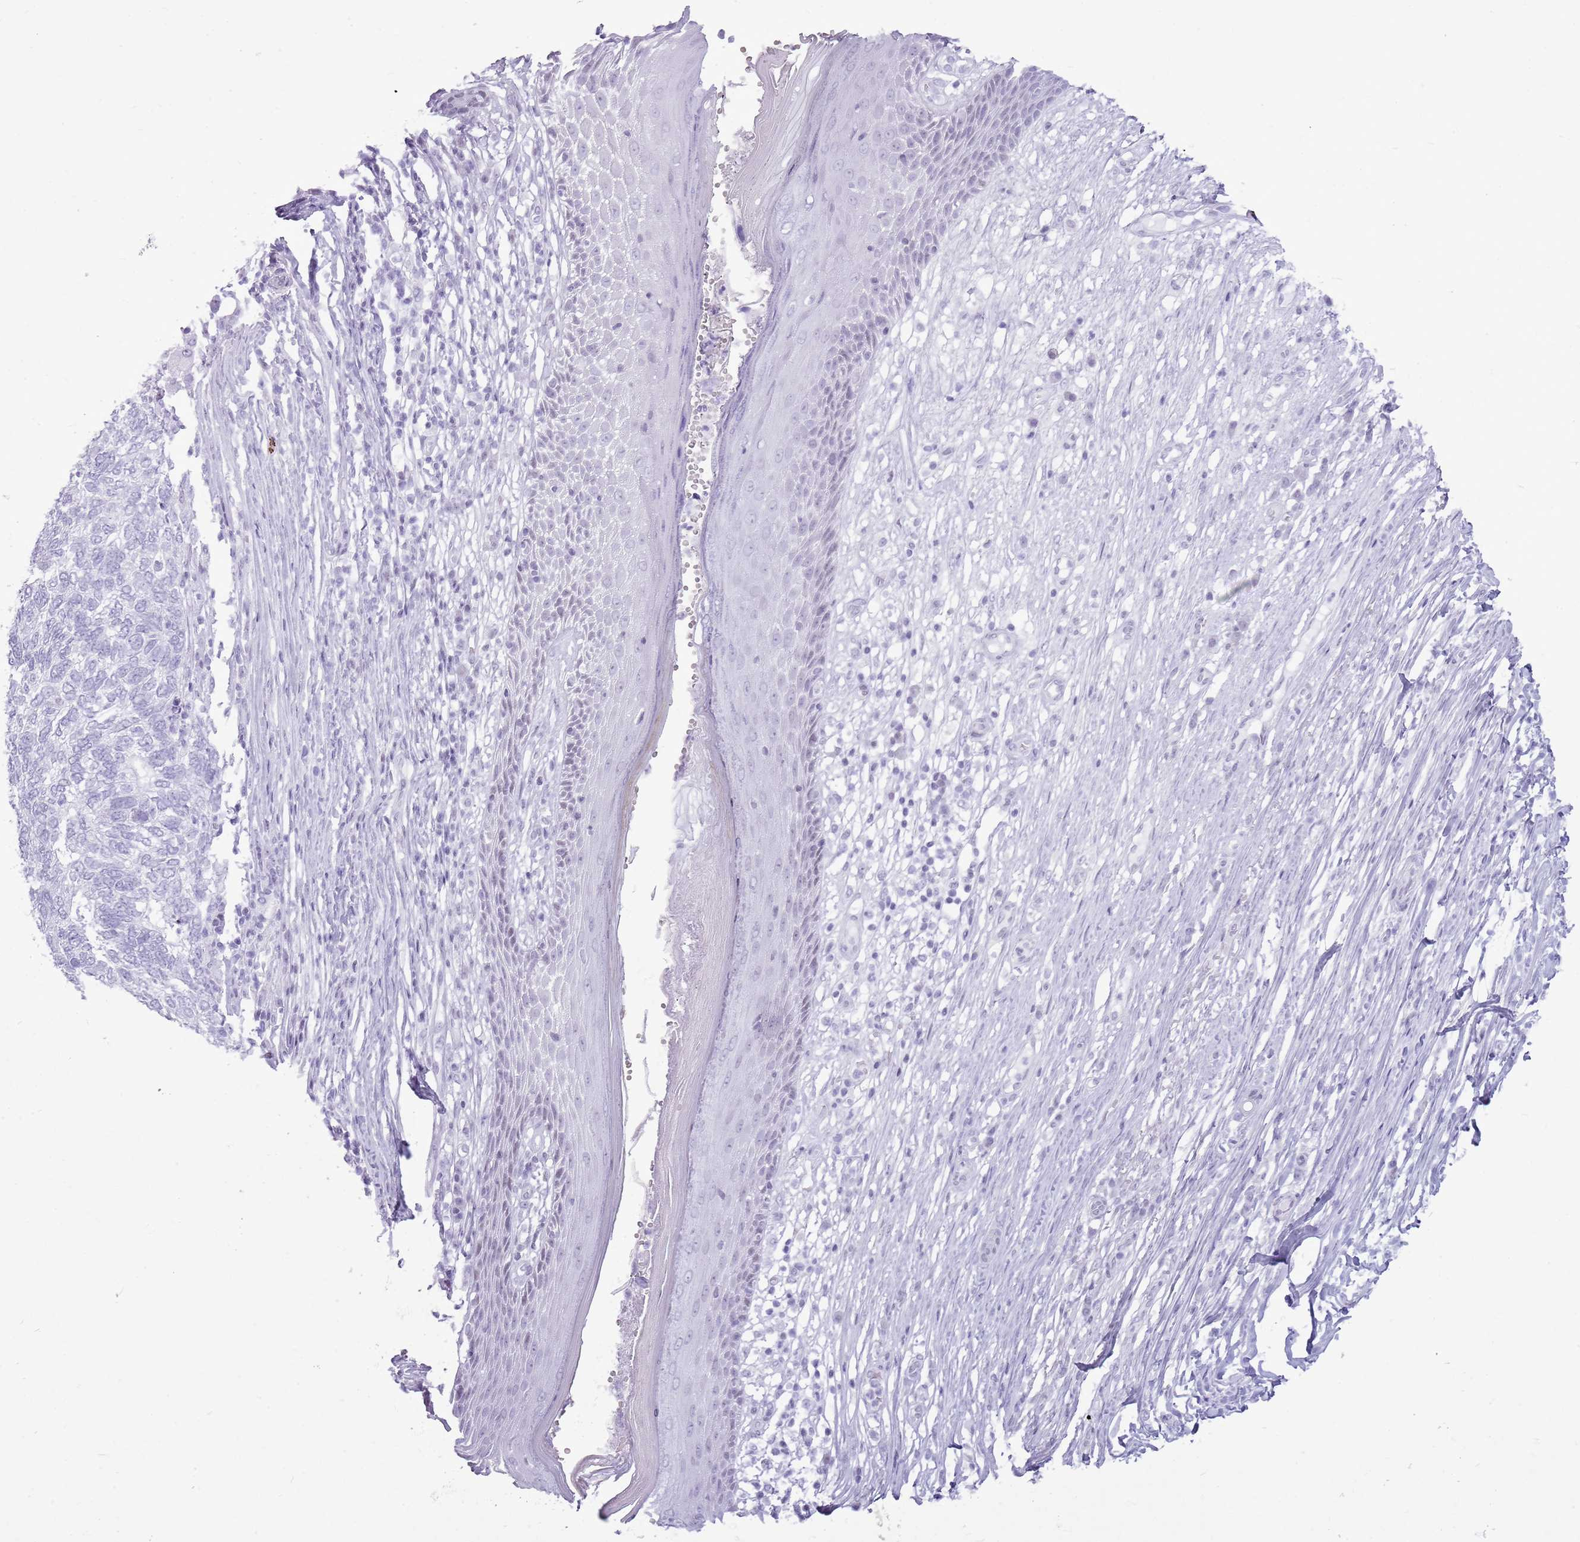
{"staining": {"intensity": "negative", "quantity": "none", "location": "none"}, "tissue": "skin cancer", "cell_type": "Tumor cells", "image_type": "cancer", "snomed": [{"axis": "morphology", "description": "Basal cell carcinoma"}, {"axis": "topography", "description": "Skin"}], "caption": "This is a histopathology image of immunohistochemistry staining of skin cancer (basal cell carcinoma), which shows no positivity in tumor cells. (DAB (3,3'-diaminobenzidine) IHC visualized using brightfield microscopy, high magnification).", "gene": "ASIP", "patient": {"sex": "female", "age": 65}}